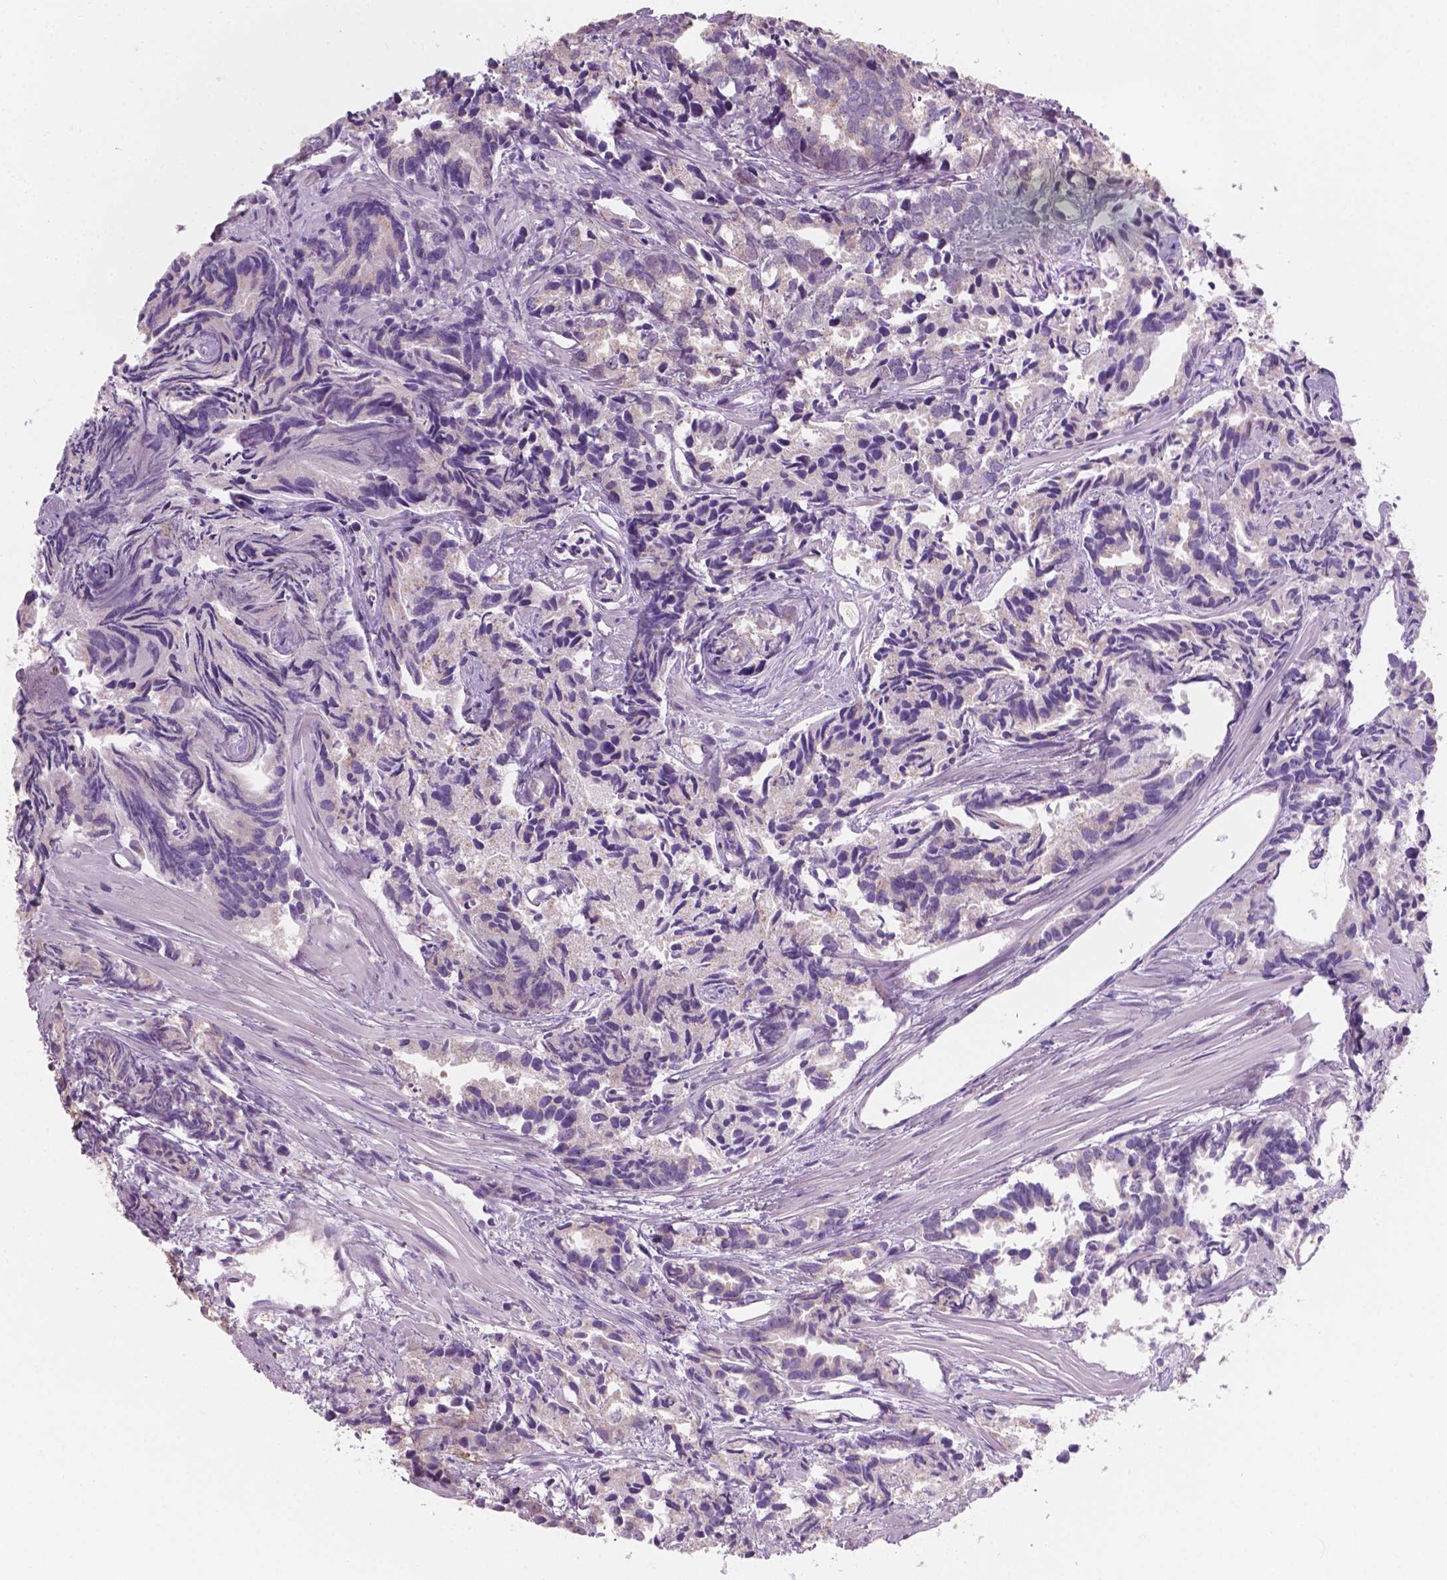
{"staining": {"intensity": "negative", "quantity": "none", "location": "none"}, "tissue": "prostate cancer", "cell_type": "Tumor cells", "image_type": "cancer", "snomed": [{"axis": "morphology", "description": "Adenocarcinoma, High grade"}, {"axis": "topography", "description": "Prostate"}], "caption": "The micrograph demonstrates no significant positivity in tumor cells of prostate cancer.", "gene": "SBSN", "patient": {"sex": "male", "age": 79}}